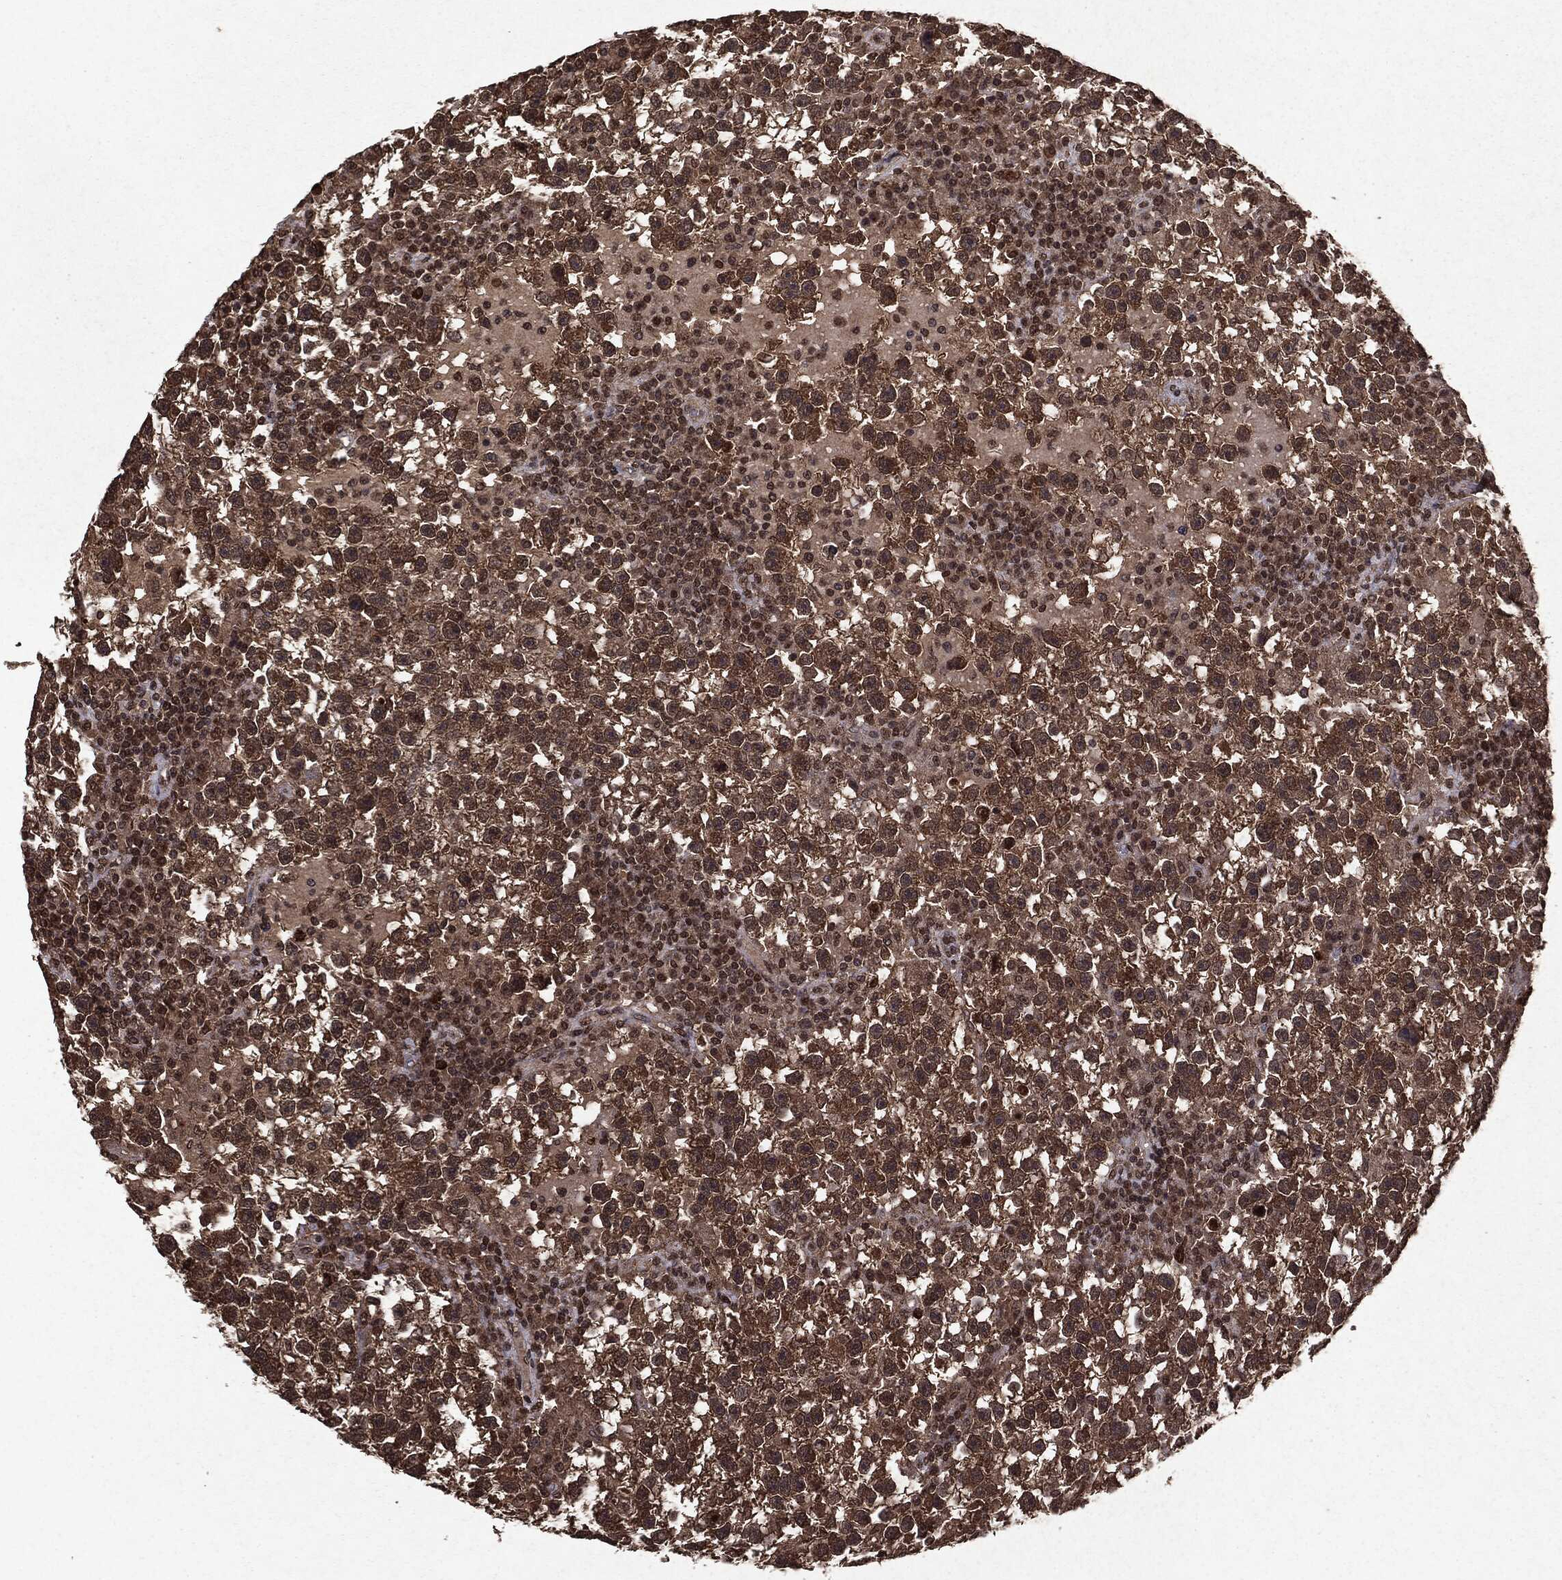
{"staining": {"intensity": "strong", "quantity": ">75%", "location": "cytoplasmic/membranous"}, "tissue": "testis cancer", "cell_type": "Tumor cells", "image_type": "cancer", "snomed": [{"axis": "morphology", "description": "Seminoma, NOS"}, {"axis": "topography", "description": "Testis"}], "caption": "This is an image of immunohistochemistry (IHC) staining of testis cancer, which shows strong expression in the cytoplasmic/membranous of tumor cells.", "gene": "PEBP1", "patient": {"sex": "male", "age": 47}}